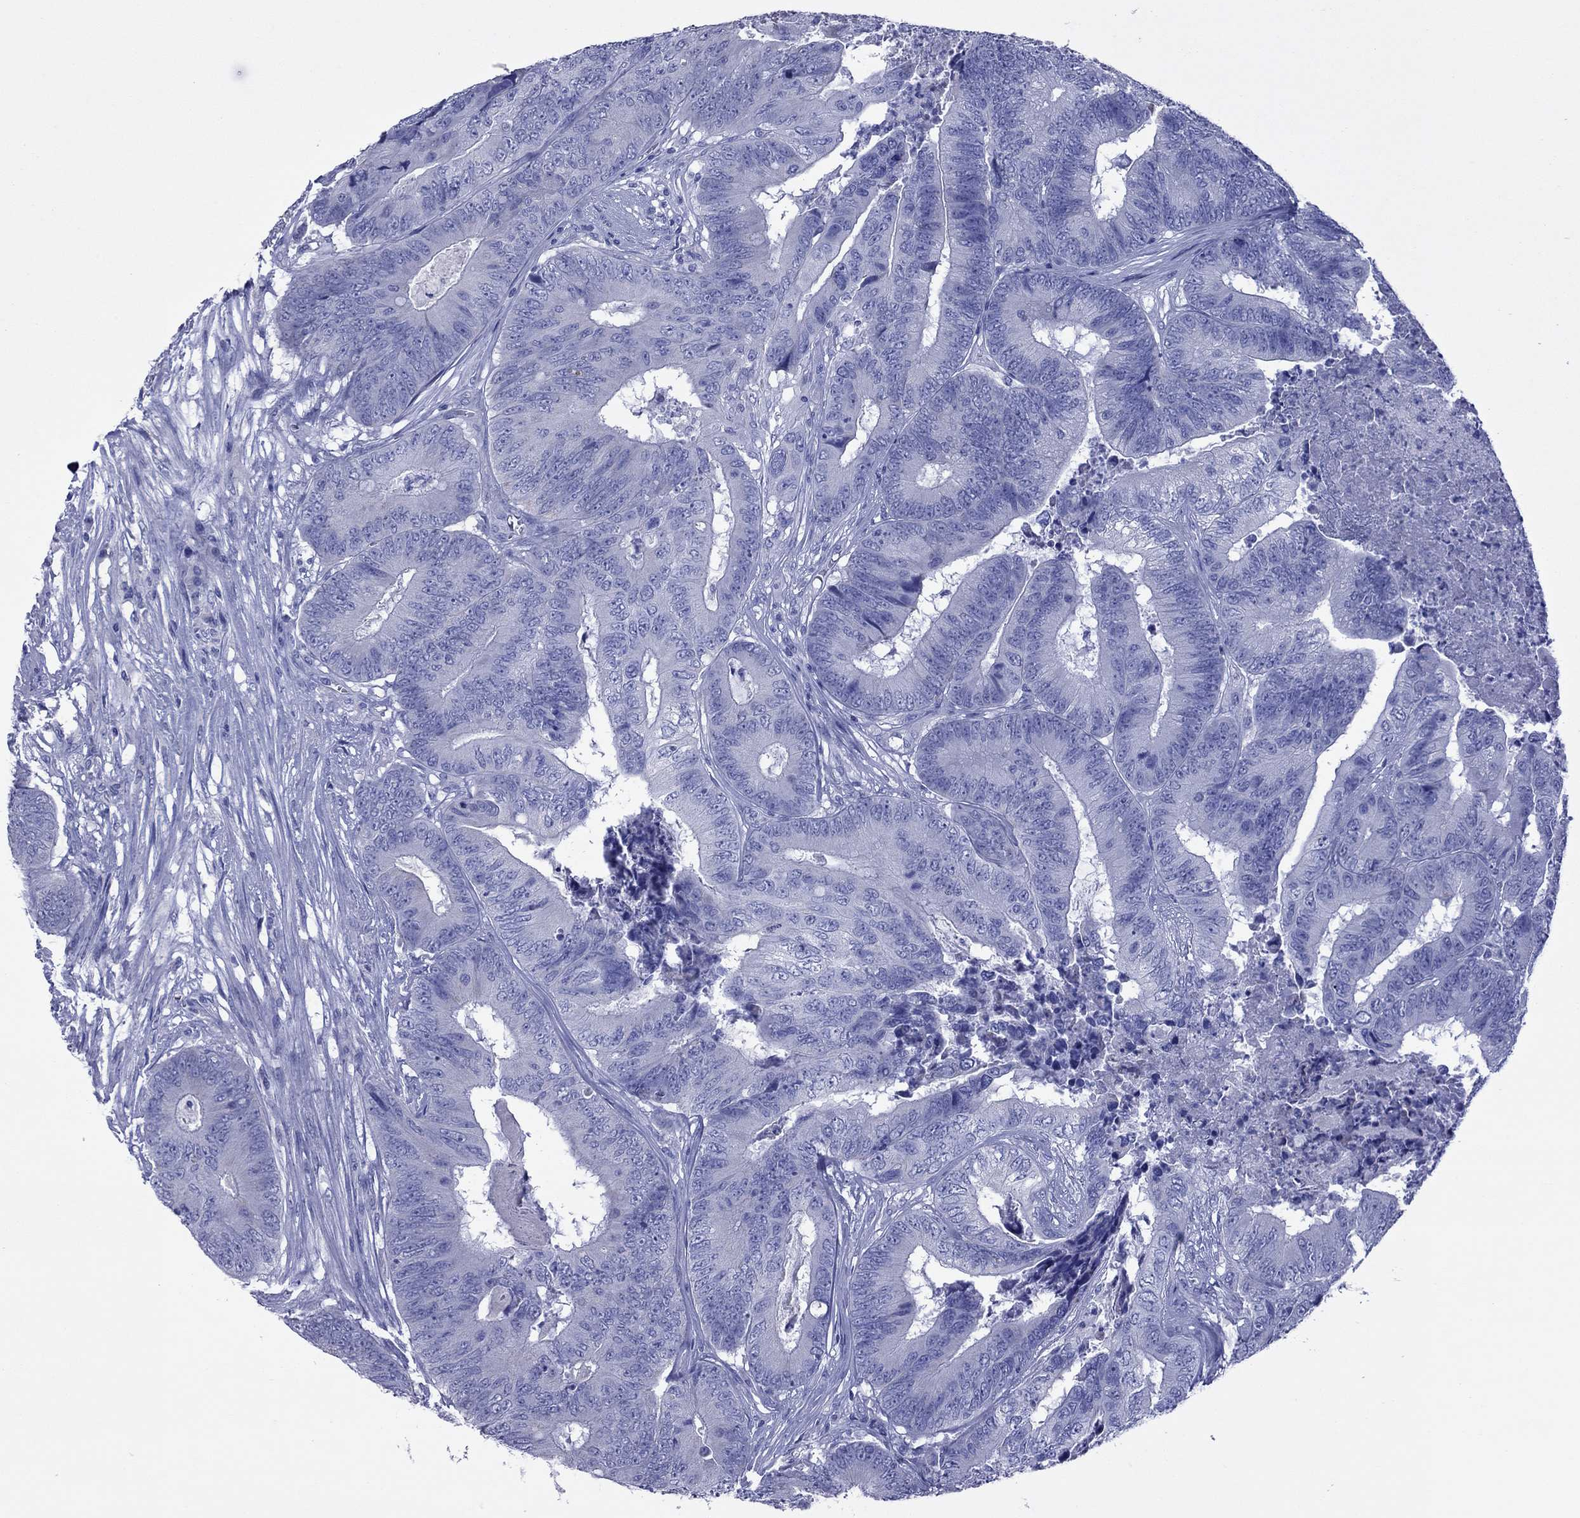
{"staining": {"intensity": "negative", "quantity": "none", "location": "none"}, "tissue": "colorectal cancer", "cell_type": "Tumor cells", "image_type": "cancer", "snomed": [{"axis": "morphology", "description": "Adenocarcinoma, NOS"}, {"axis": "topography", "description": "Colon"}], "caption": "Colorectal adenocarcinoma was stained to show a protein in brown. There is no significant positivity in tumor cells.", "gene": "VSIG10", "patient": {"sex": "male", "age": 84}}